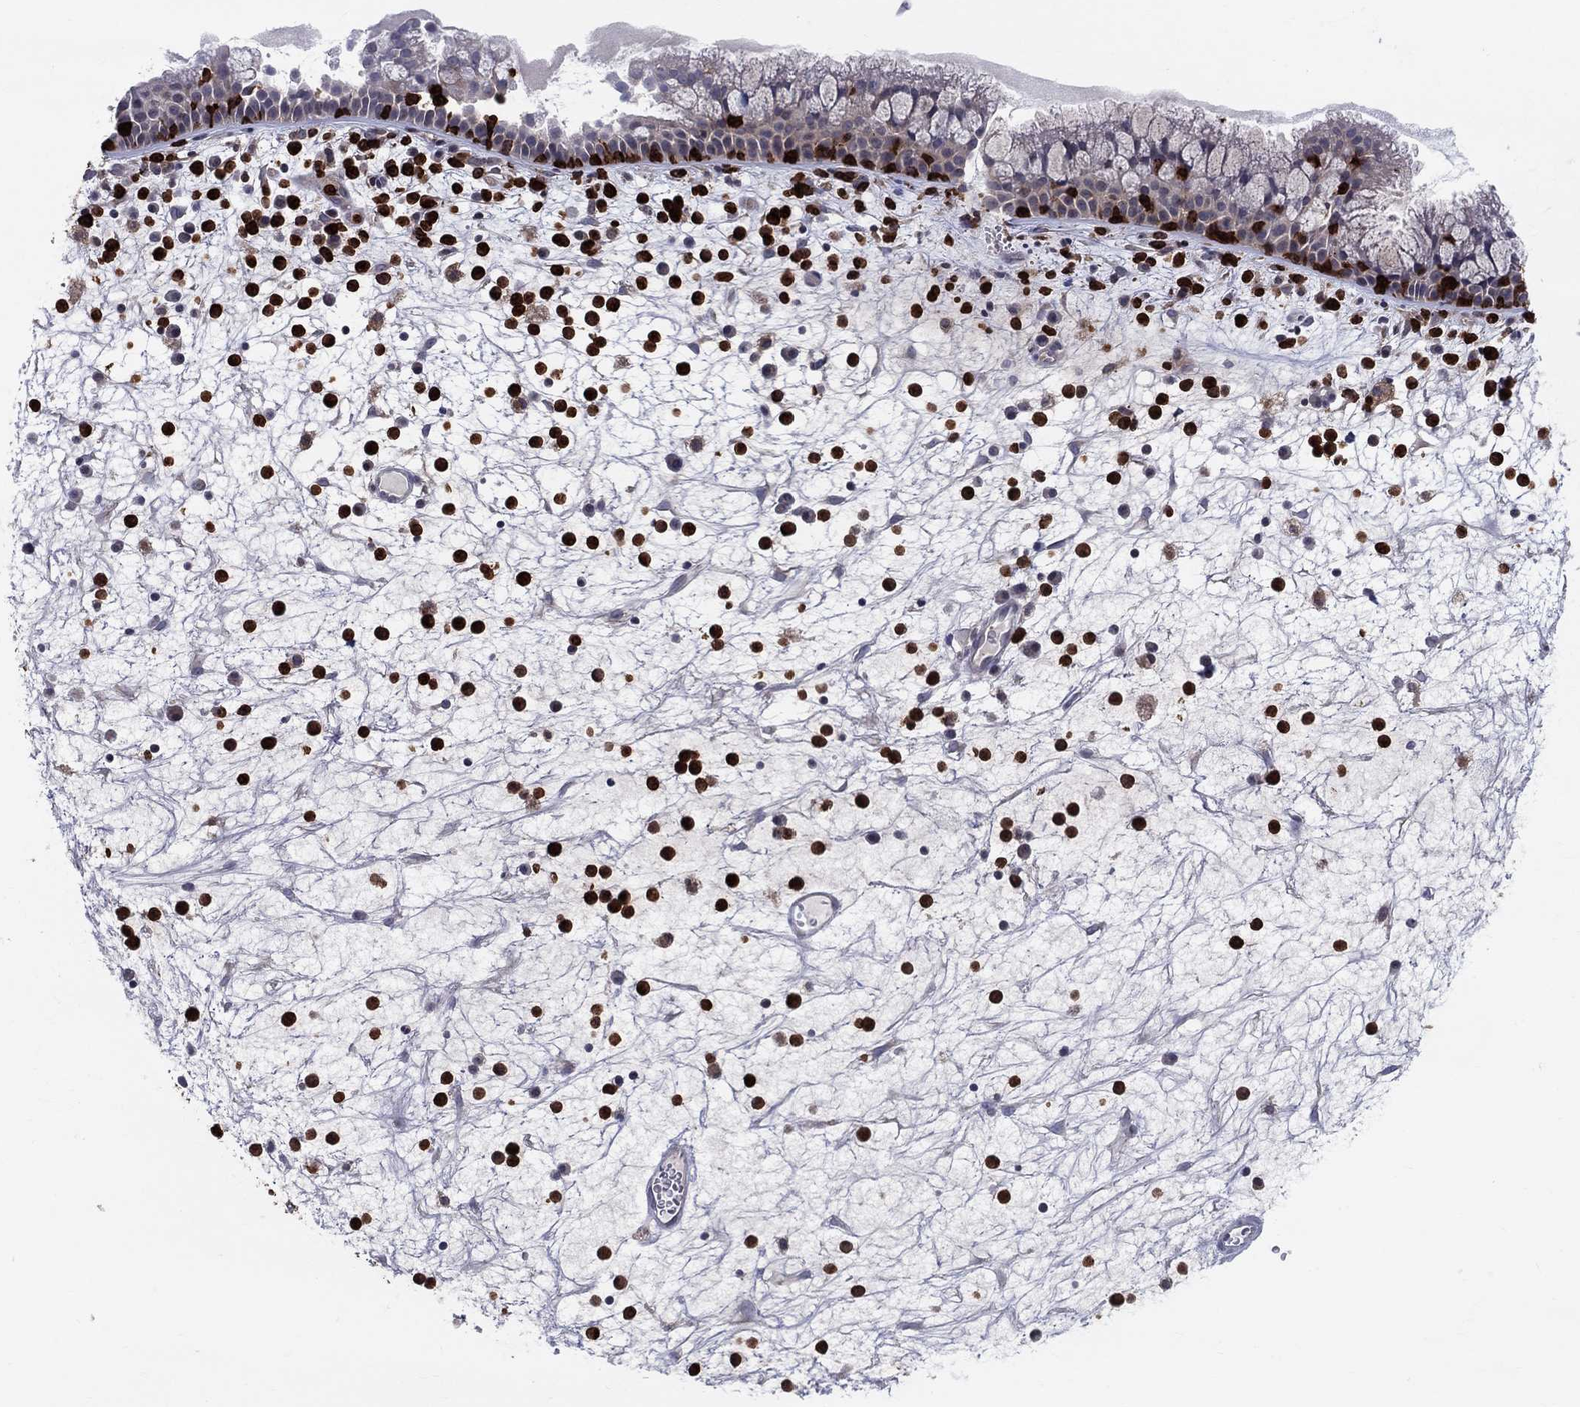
{"staining": {"intensity": "negative", "quantity": "none", "location": "none"}, "tissue": "nasopharynx", "cell_type": "Respiratory epithelial cells", "image_type": "normal", "snomed": [{"axis": "morphology", "description": "Normal tissue, NOS"}, {"axis": "topography", "description": "Nasopharynx"}], "caption": "DAB (3,3'-diaminobenzidine) immunohistochemical staining of benign nasopharynx displays no significant positivity in respiratory epithelial cells.", "gene": "ZNHIT3", "patient": {"sex": "female", "age": 73}}